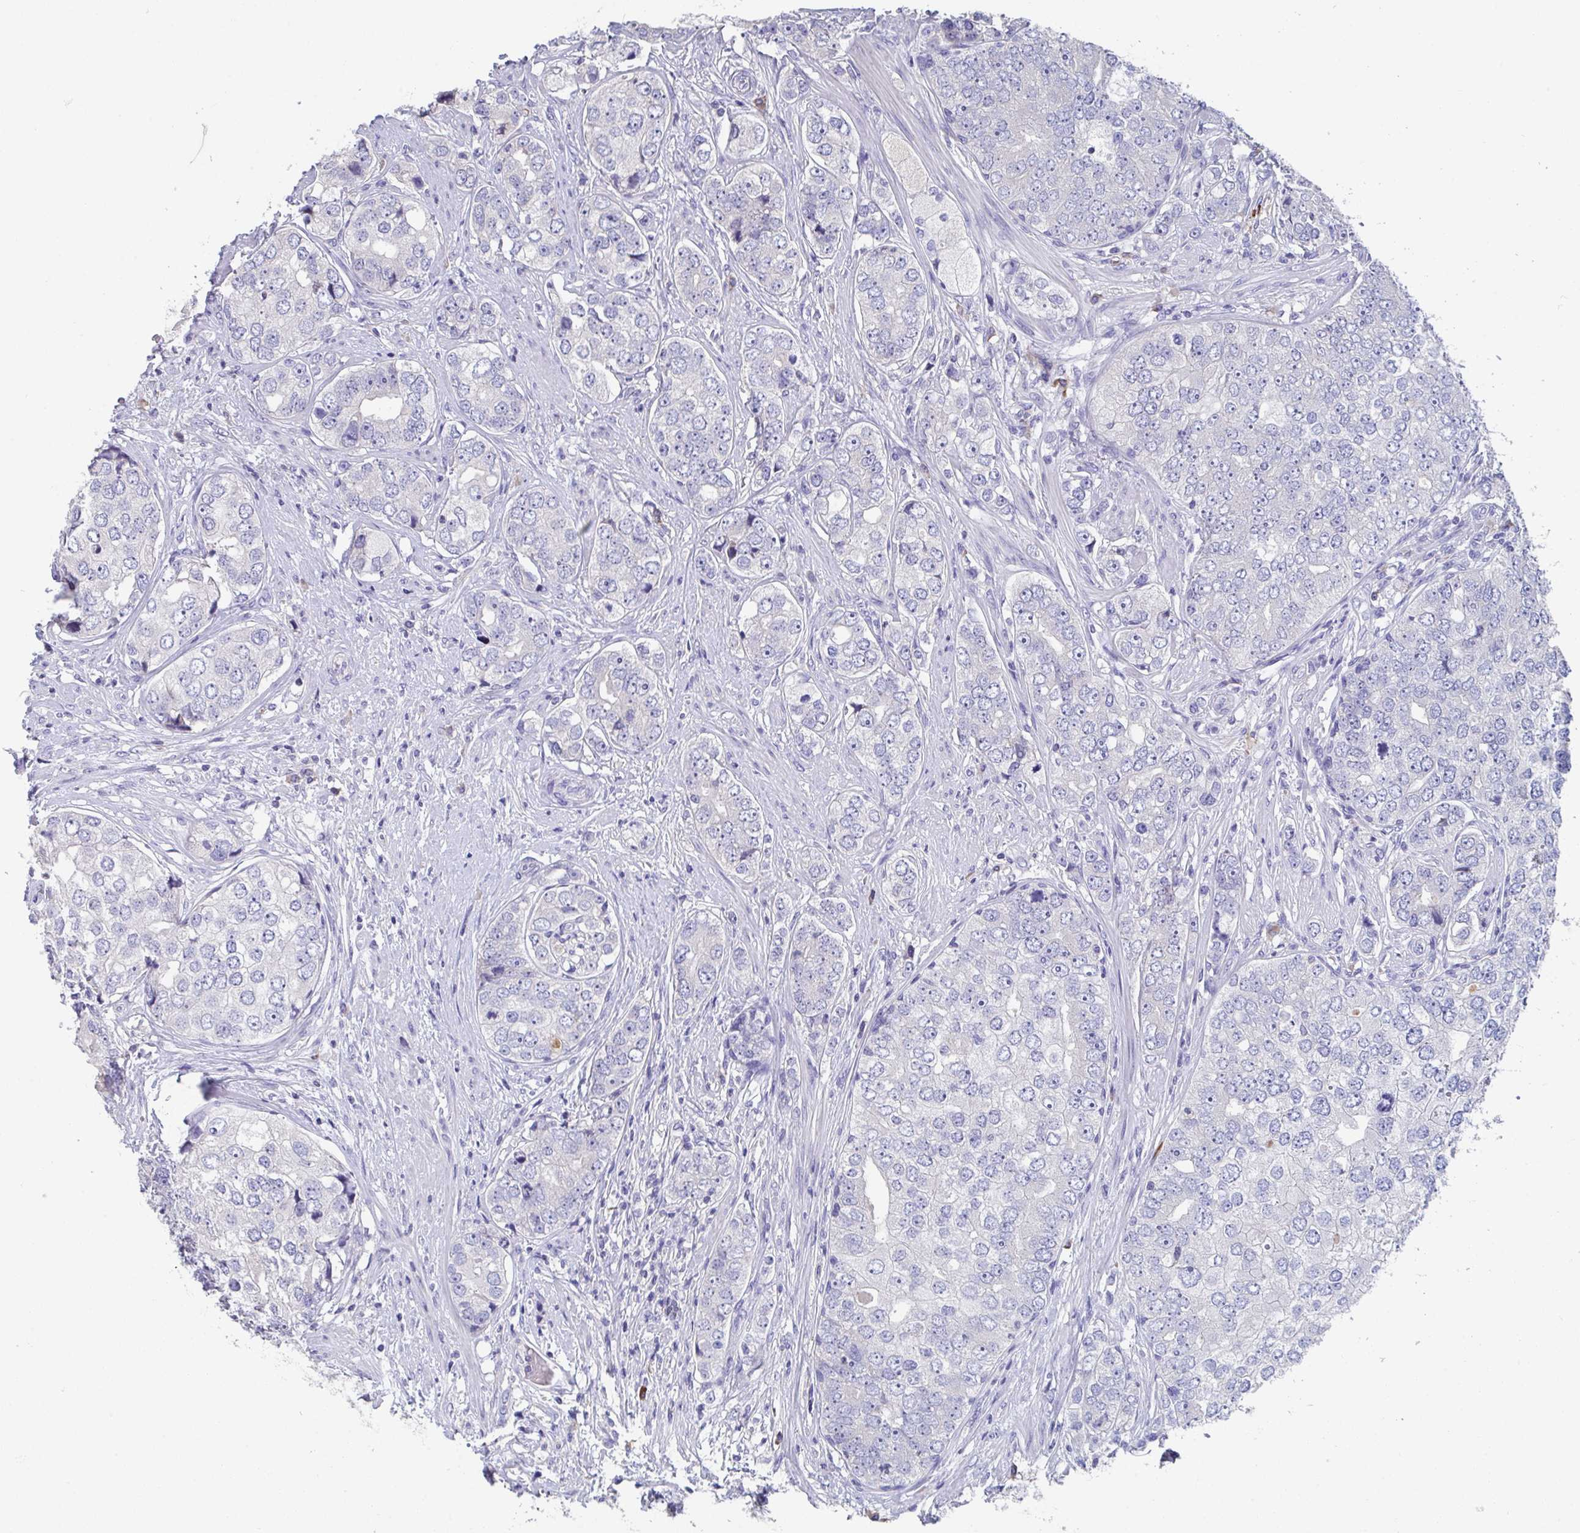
{"staining": {"intensity": "negative", "quantity": "none", "location": "none"}, "tissue": "prostate cancer", "cell_type": "Tumor cells", "image_type": "cancer", "snomed": [{"axis": "morphology", "description": "Adenocarcinoma, High grade"}, {"axis": "topography", "description": "Prostate"}], "caption": "High power microscopy histopathology image of an immunohistochemistry image of prostate adenocarcinoma (high-grade), revealing no significant expression in tumor cells. (Stains: DAB IHC with hematoxylin counter stain, Microscopy: brightfield microscopy at high magnification).", "gene": "LRRC58", "patient": {"sex": "male", "age": 60}}